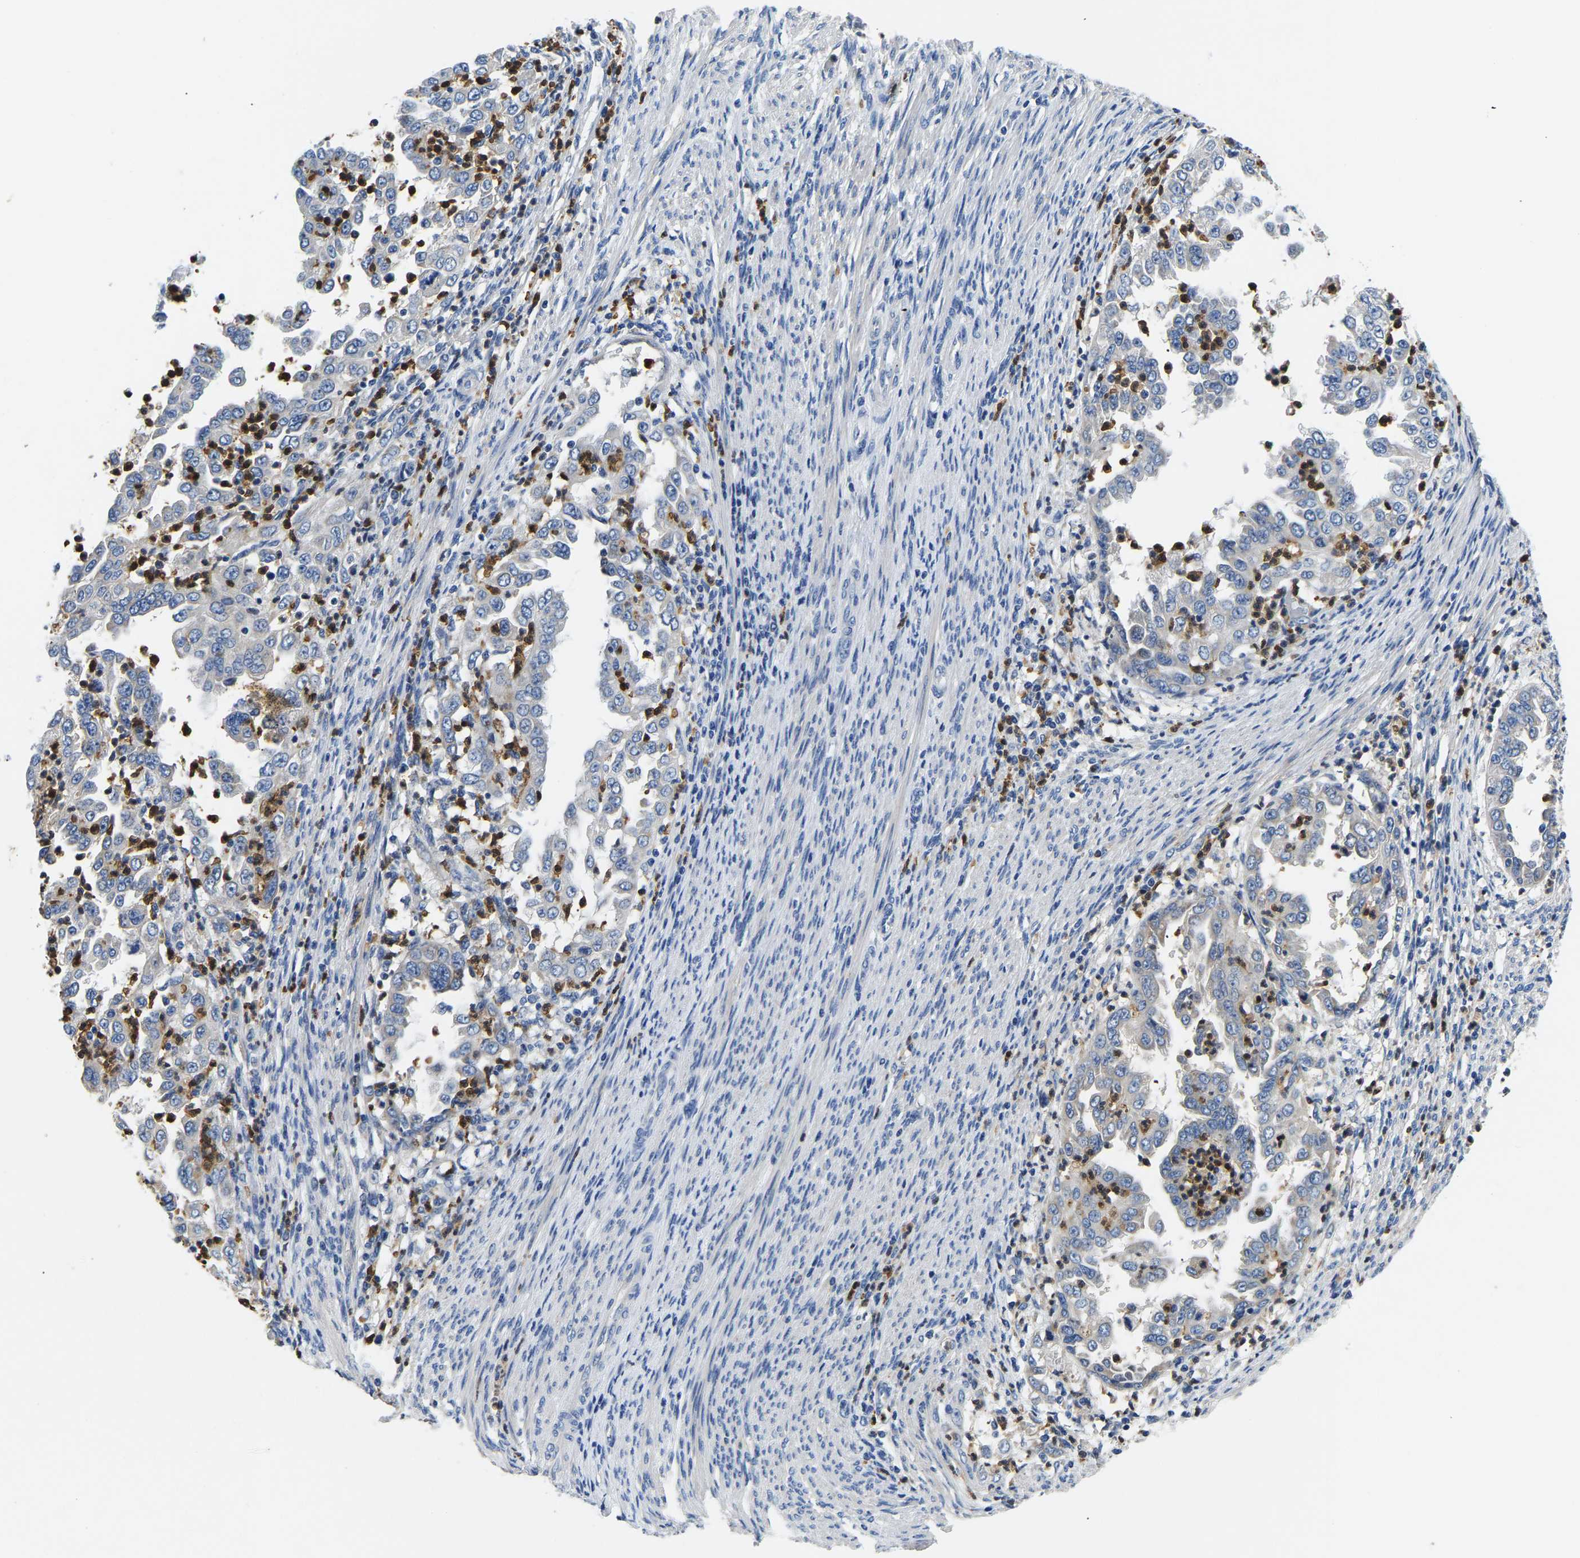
{"staining": {"intensity": "negative", "quantity": "none", "location": "none"}, "tissue": "endometrial cancer", "cell_type": "Tumor cells", "image_type": "cancer", "snomed": [{"axis": "morphology", "description": "Adenocarcinoma, NOS"}, {"axis": "topography", "description": "Endometrium"}], "caption": "An IHC photomicrograph of endometrial cancer (adenocarcinoma) is shown. There is no staining in tumor cells of endometrial cancer (adenocarcinoma).", "gene": "TOR1B", "patient": {"sex": "female", "age": 85}}